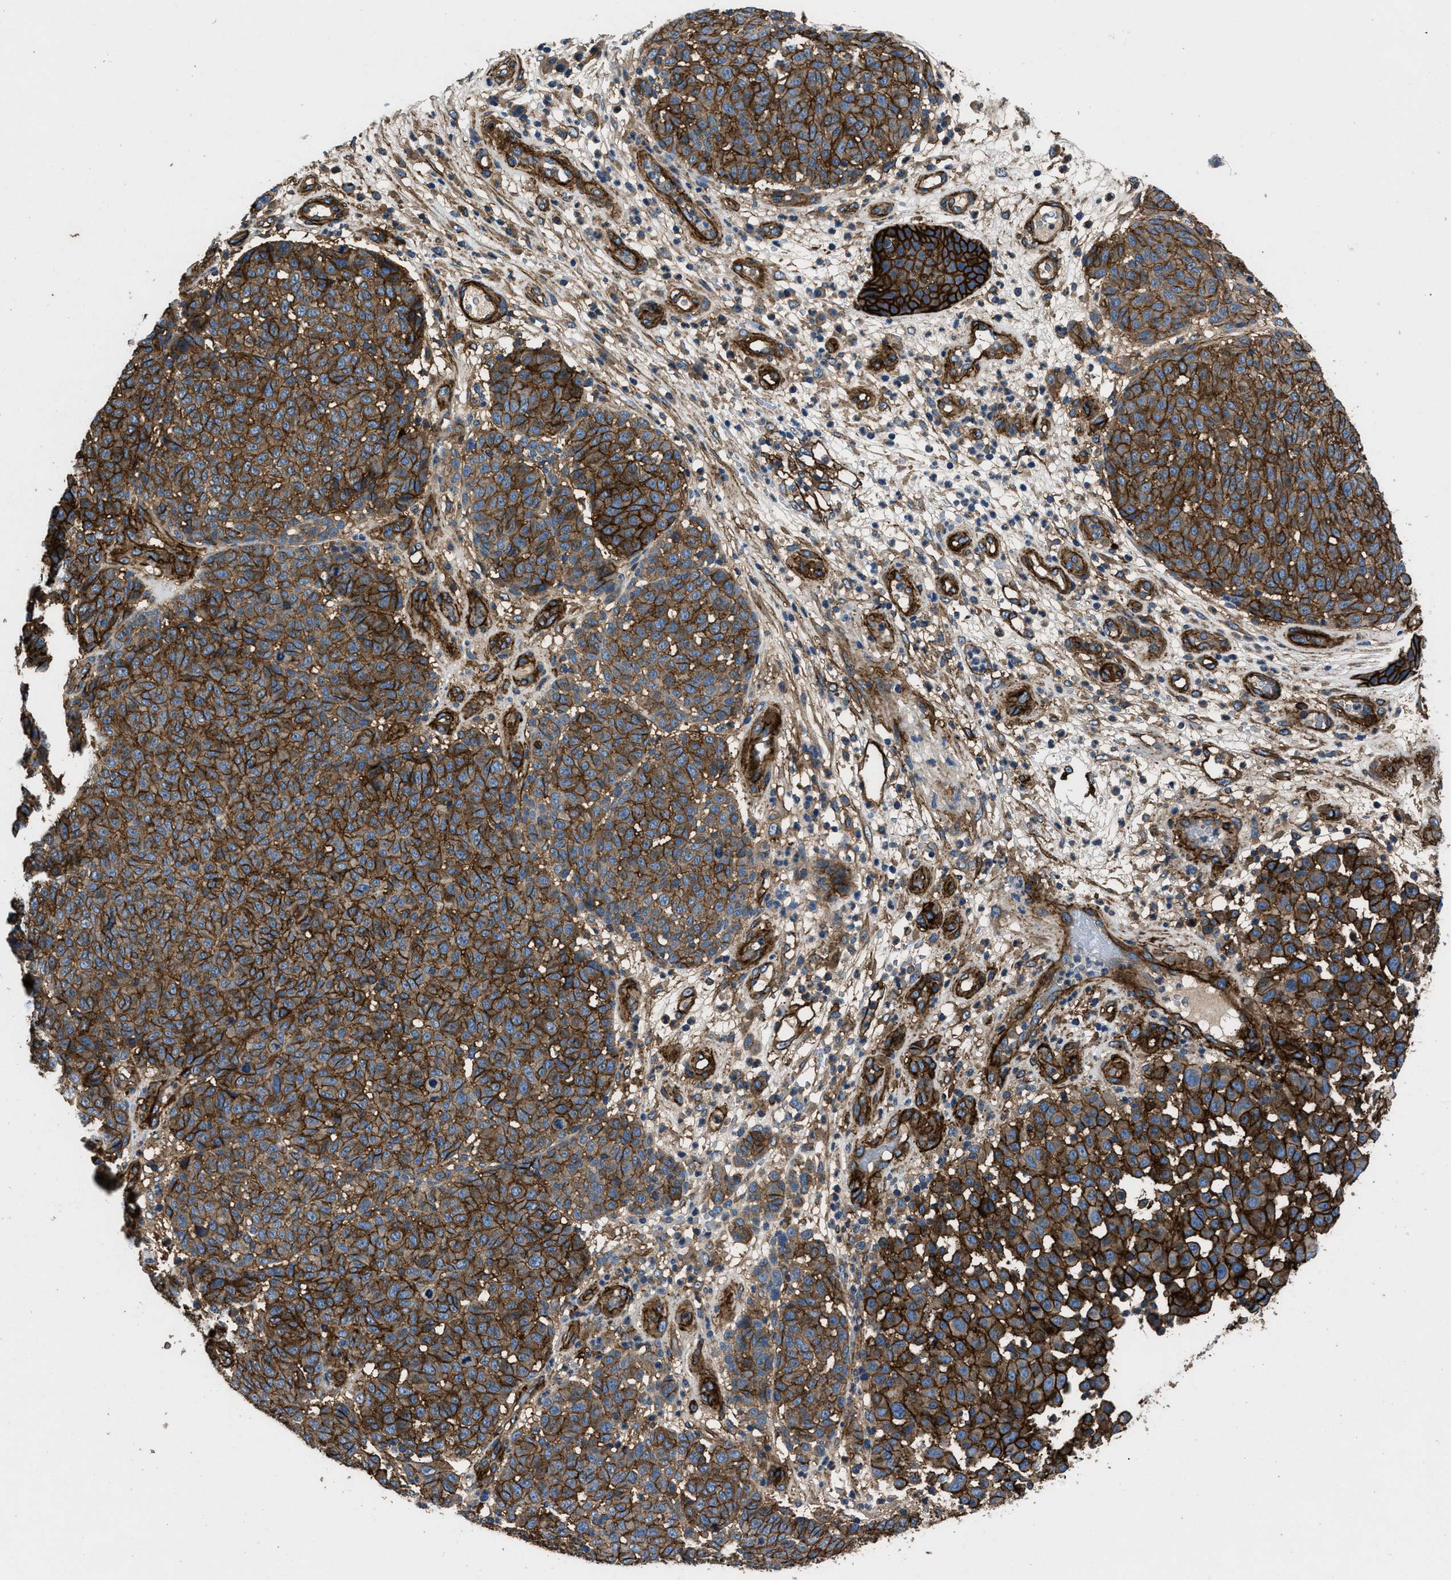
{"staining": {"intensity": "strong", "quantity": ">75%", "location": "cytoplasmic/membranous"}, "tissue": "melanoma", "cell_type": "Tumor cells", "image_type": "cancer", "snomed": [{"axis": "morphology", "description": "Malignant melanoma, NOS"}, {"axis": "topography", "description": "Skin"}], "caption": "This is an image of immunohistochemistry (IHC) staining of melanoma, which shows strong positivity in the cytoplasmic/membranous of tumor cells.", "gene": "CD276", "patient": {"sex": "male", "age": 59}}